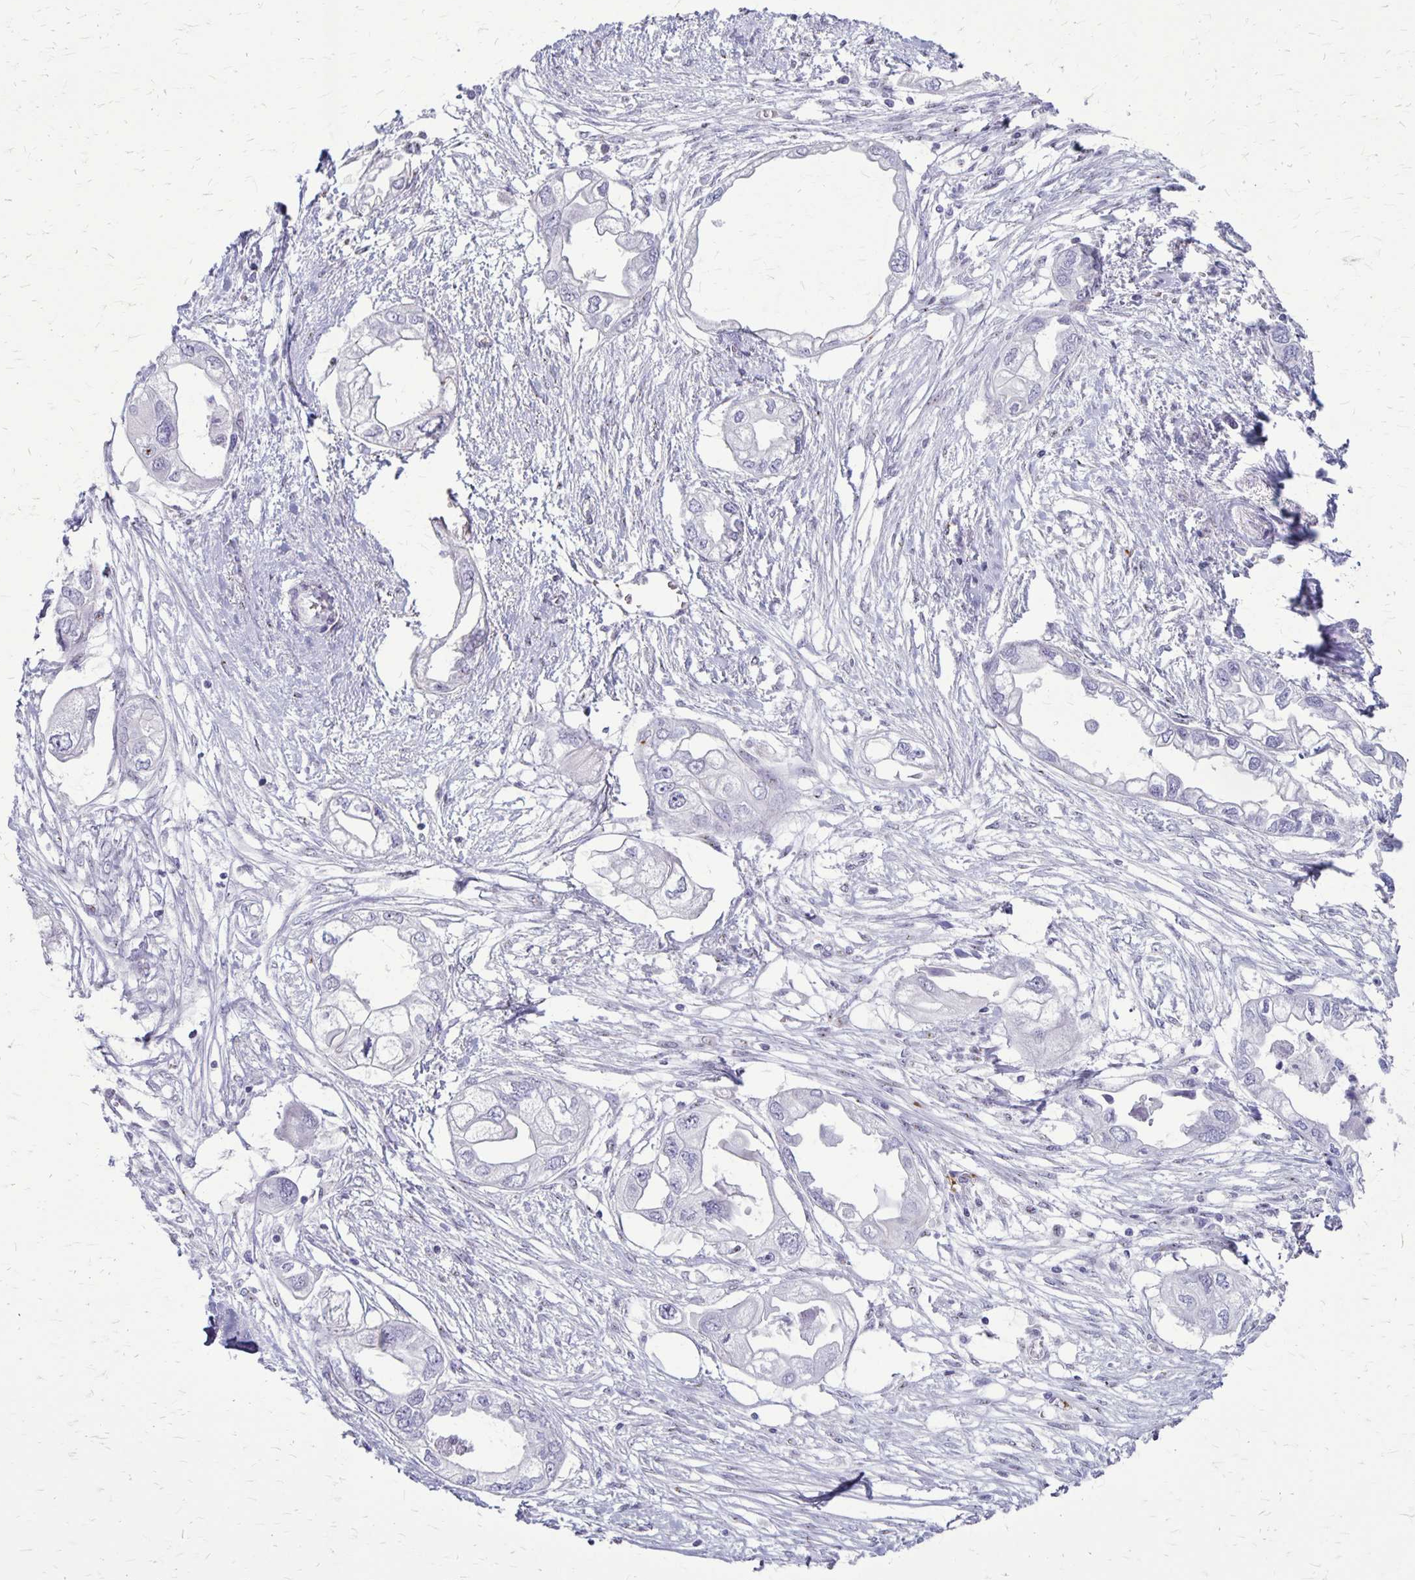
{"staining": {"intensity": "negative", "quantity": "none", "location": "none"}, "tissue": "endometrial cancer", "cell_type": "Tumor cells", "image_type": "cancer", "snomed": [{"axis": "morphology", "description": "Adenocarcinoma, NOS"}, {"axis": "morphology", "description": "Adenocarcinoma, metastatic, NOS"}, {"axis": "topography", "description": "Adipose tissue"}, {"axis": "topography", "description": "Endometrium"}], "caption": "Tumor cells are negative for brown protein staining in endometrial cancer.", "gene": "GP9", "patient": {"sex": "female", "age": 67}}